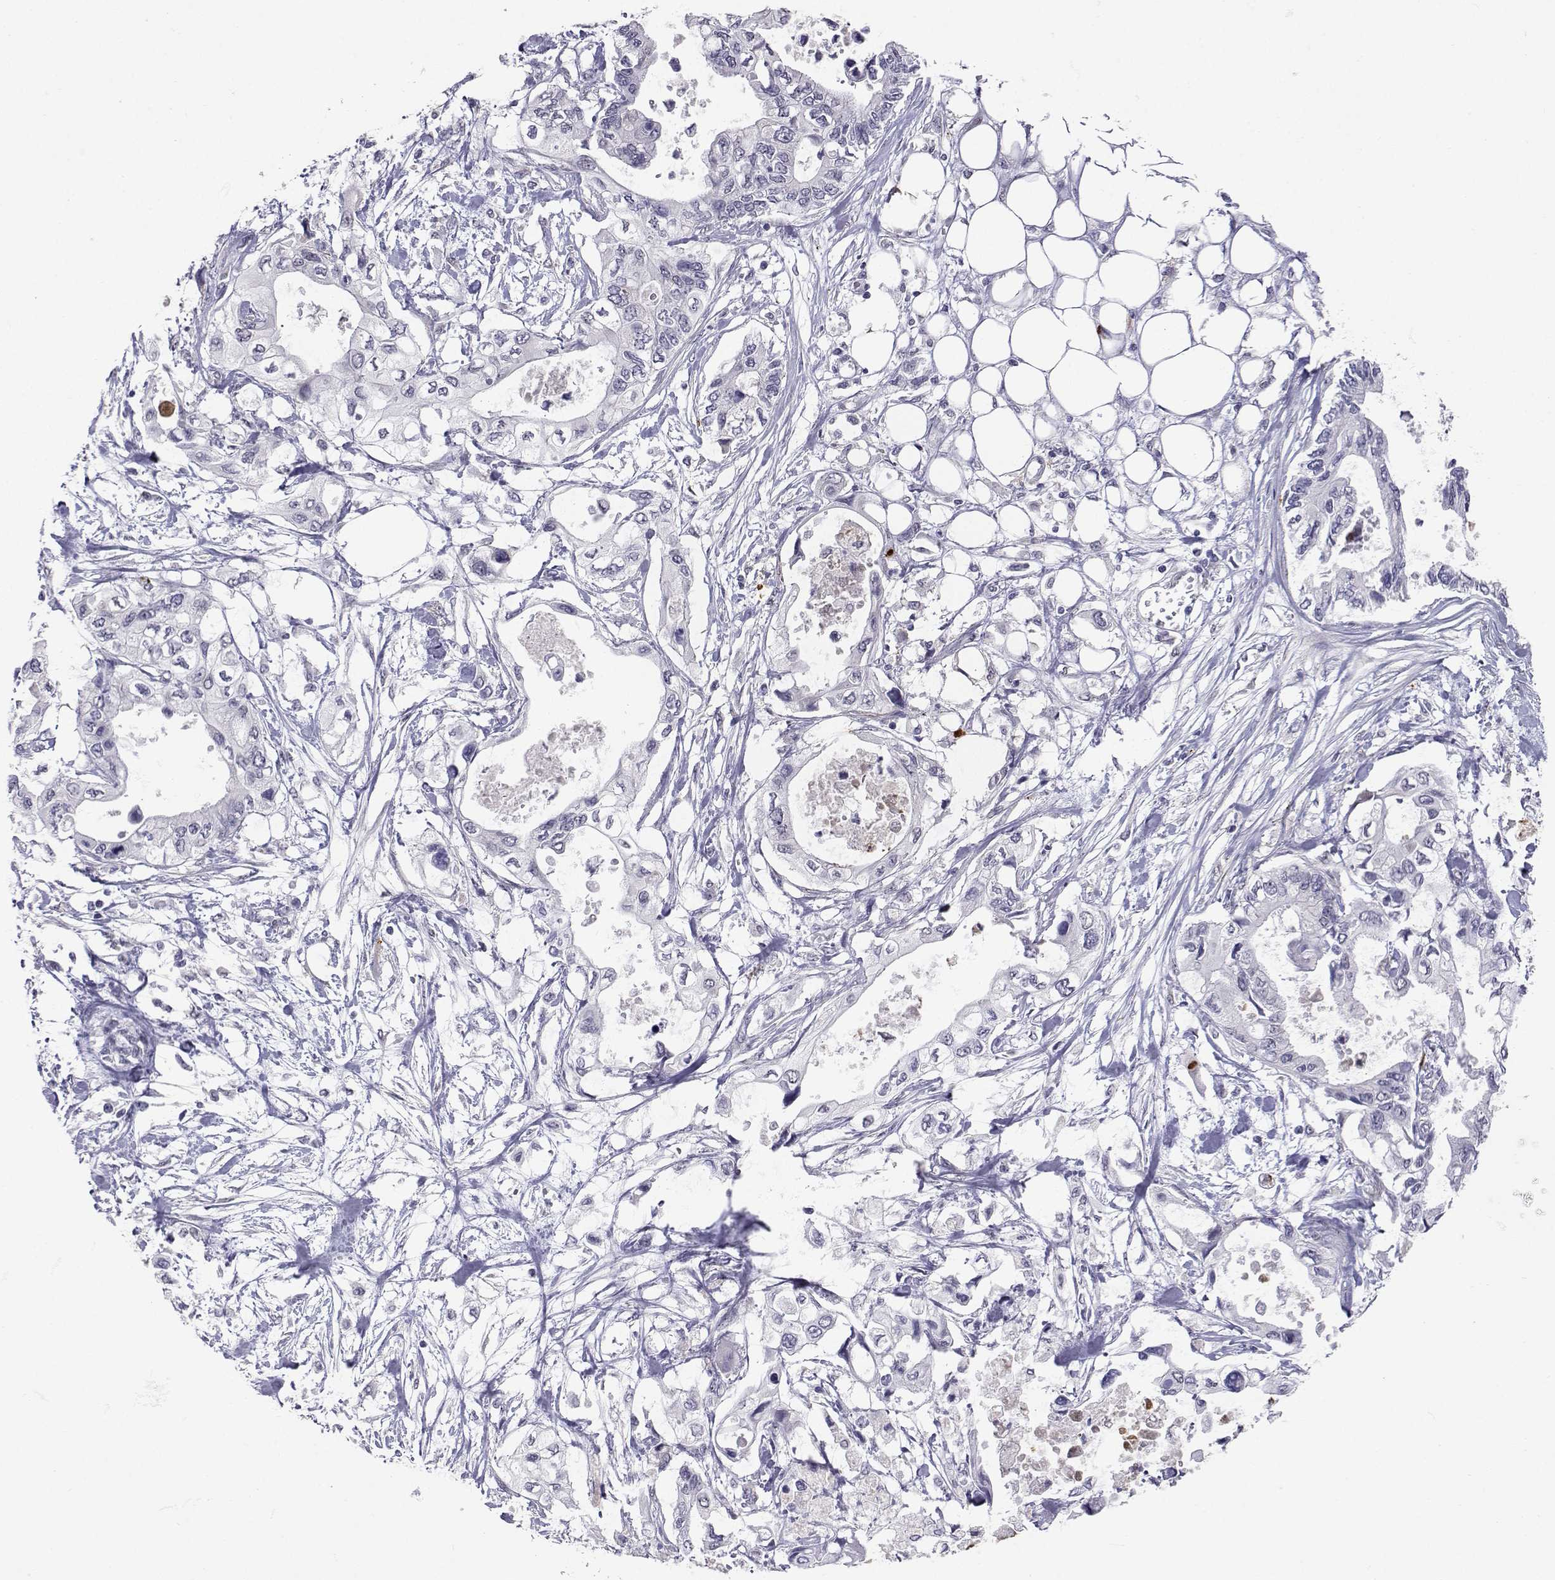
{"staining": {"intensity": "negative", "quantity": "none", "location": "none"}, "tissue": "pancreatic cancer", "cell_type": "Tumor cells", "image_type": "cancer", "snomed": [{"axis": "morphology", "description": "Adenocarcinoma, NOS"}, {"axis": "topography", "description": "Pancreas"}], "caption": "This is a image of IHC staining of pancreatic adenocarcinoma, which shows no positivity in tumor cells.", "gene": "SLC6A3", "patient": {"sex": "female", "age": 63}}